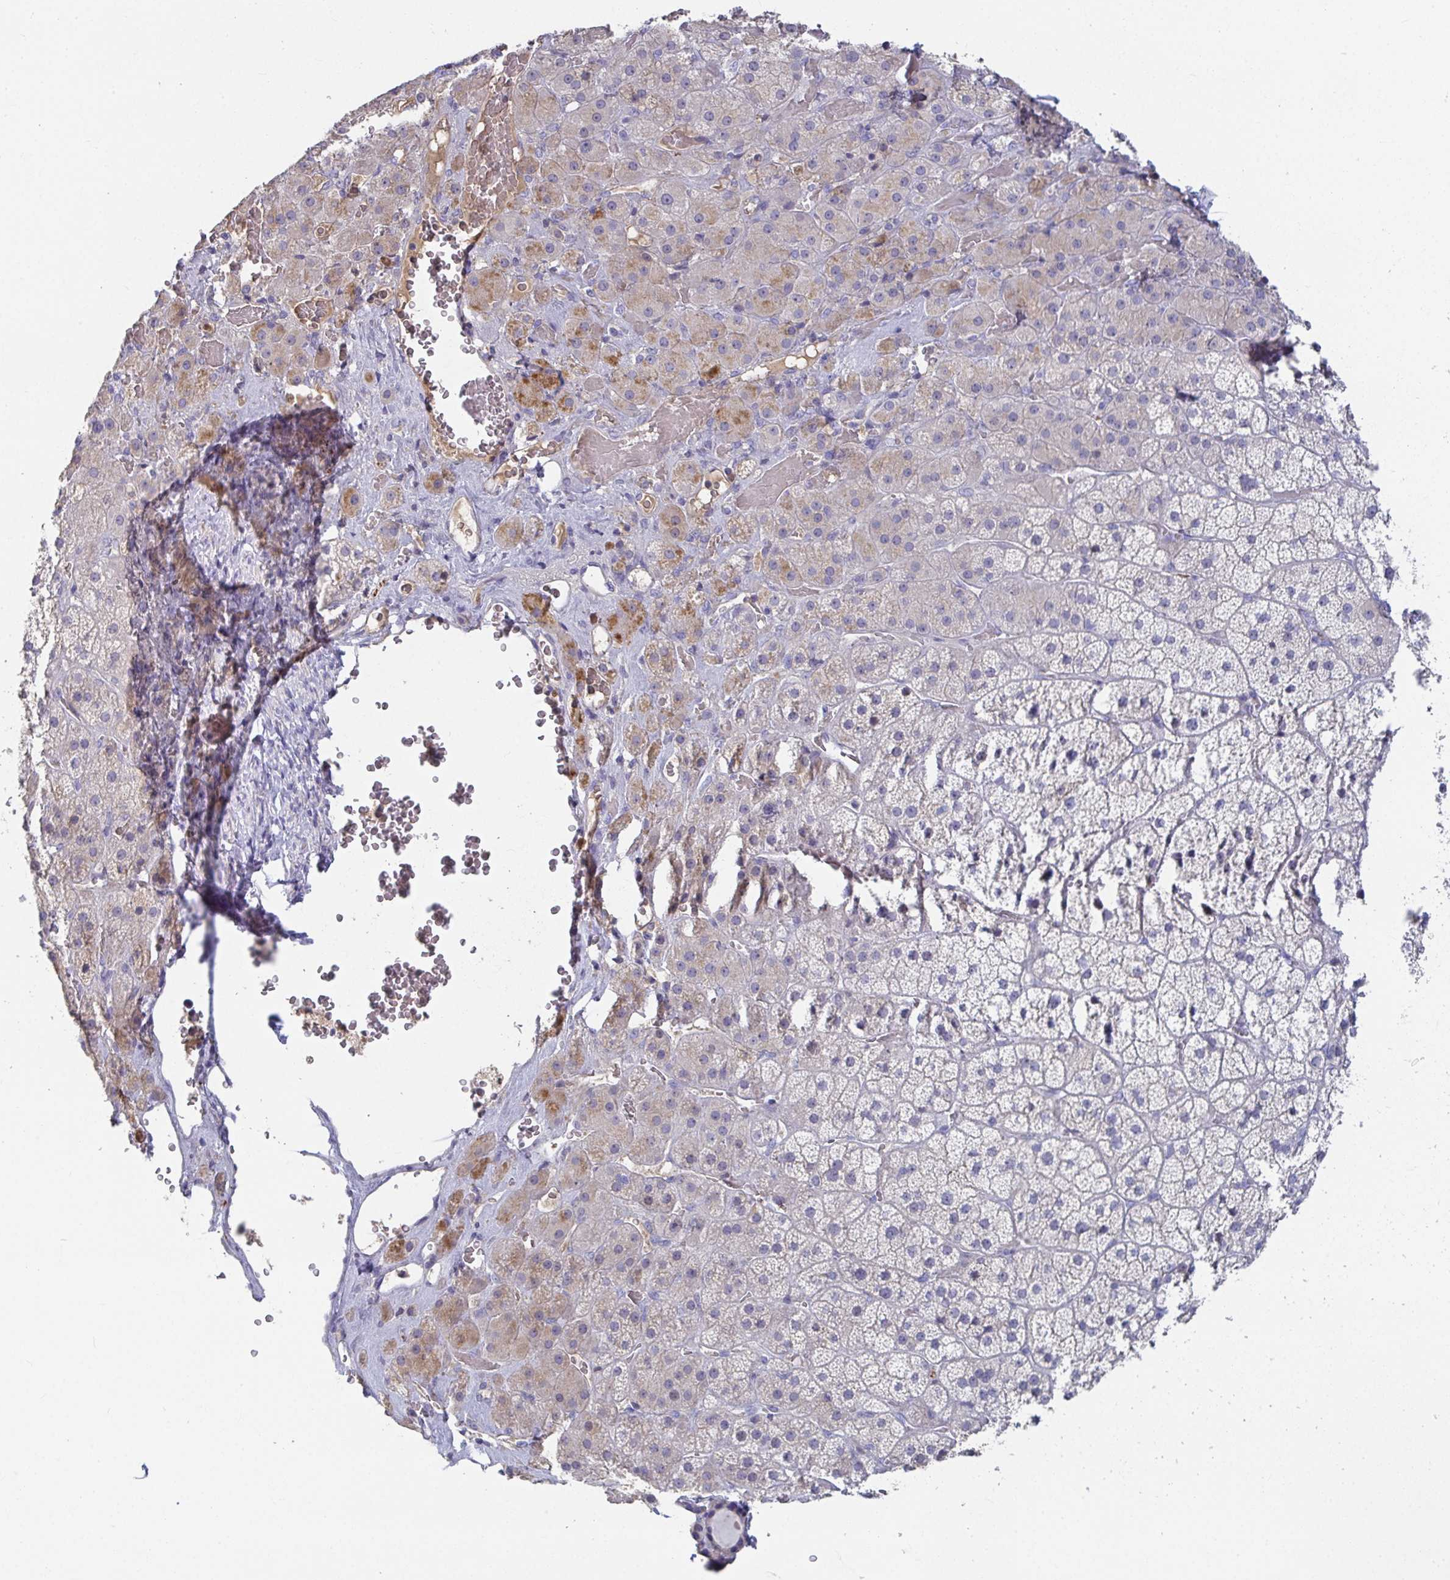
{"staining": {"intensity": "moderate", "quantity": "<25%", "location": "cytoplasmic/membranous"}, "tissue": "adrenal gland", "cell_type": "Glandular cells", "image_type": "normal", "snomed": [{"axis": "morphology", "description": "Normal tissue, NOS"}, {"axis": "topography", "description": "Adrenal gland"}], "caption": "Adrenal gland stained for a protein shows moderate cytoplasmic/membranous positivity in glandular cells. The staining is performed using DAB brown chromogen to label protein expression. The nuclei are counter-stained blue using hematoxylin.", "gene": "ANO5", "patient": {"sex": "male", "age": 57}}